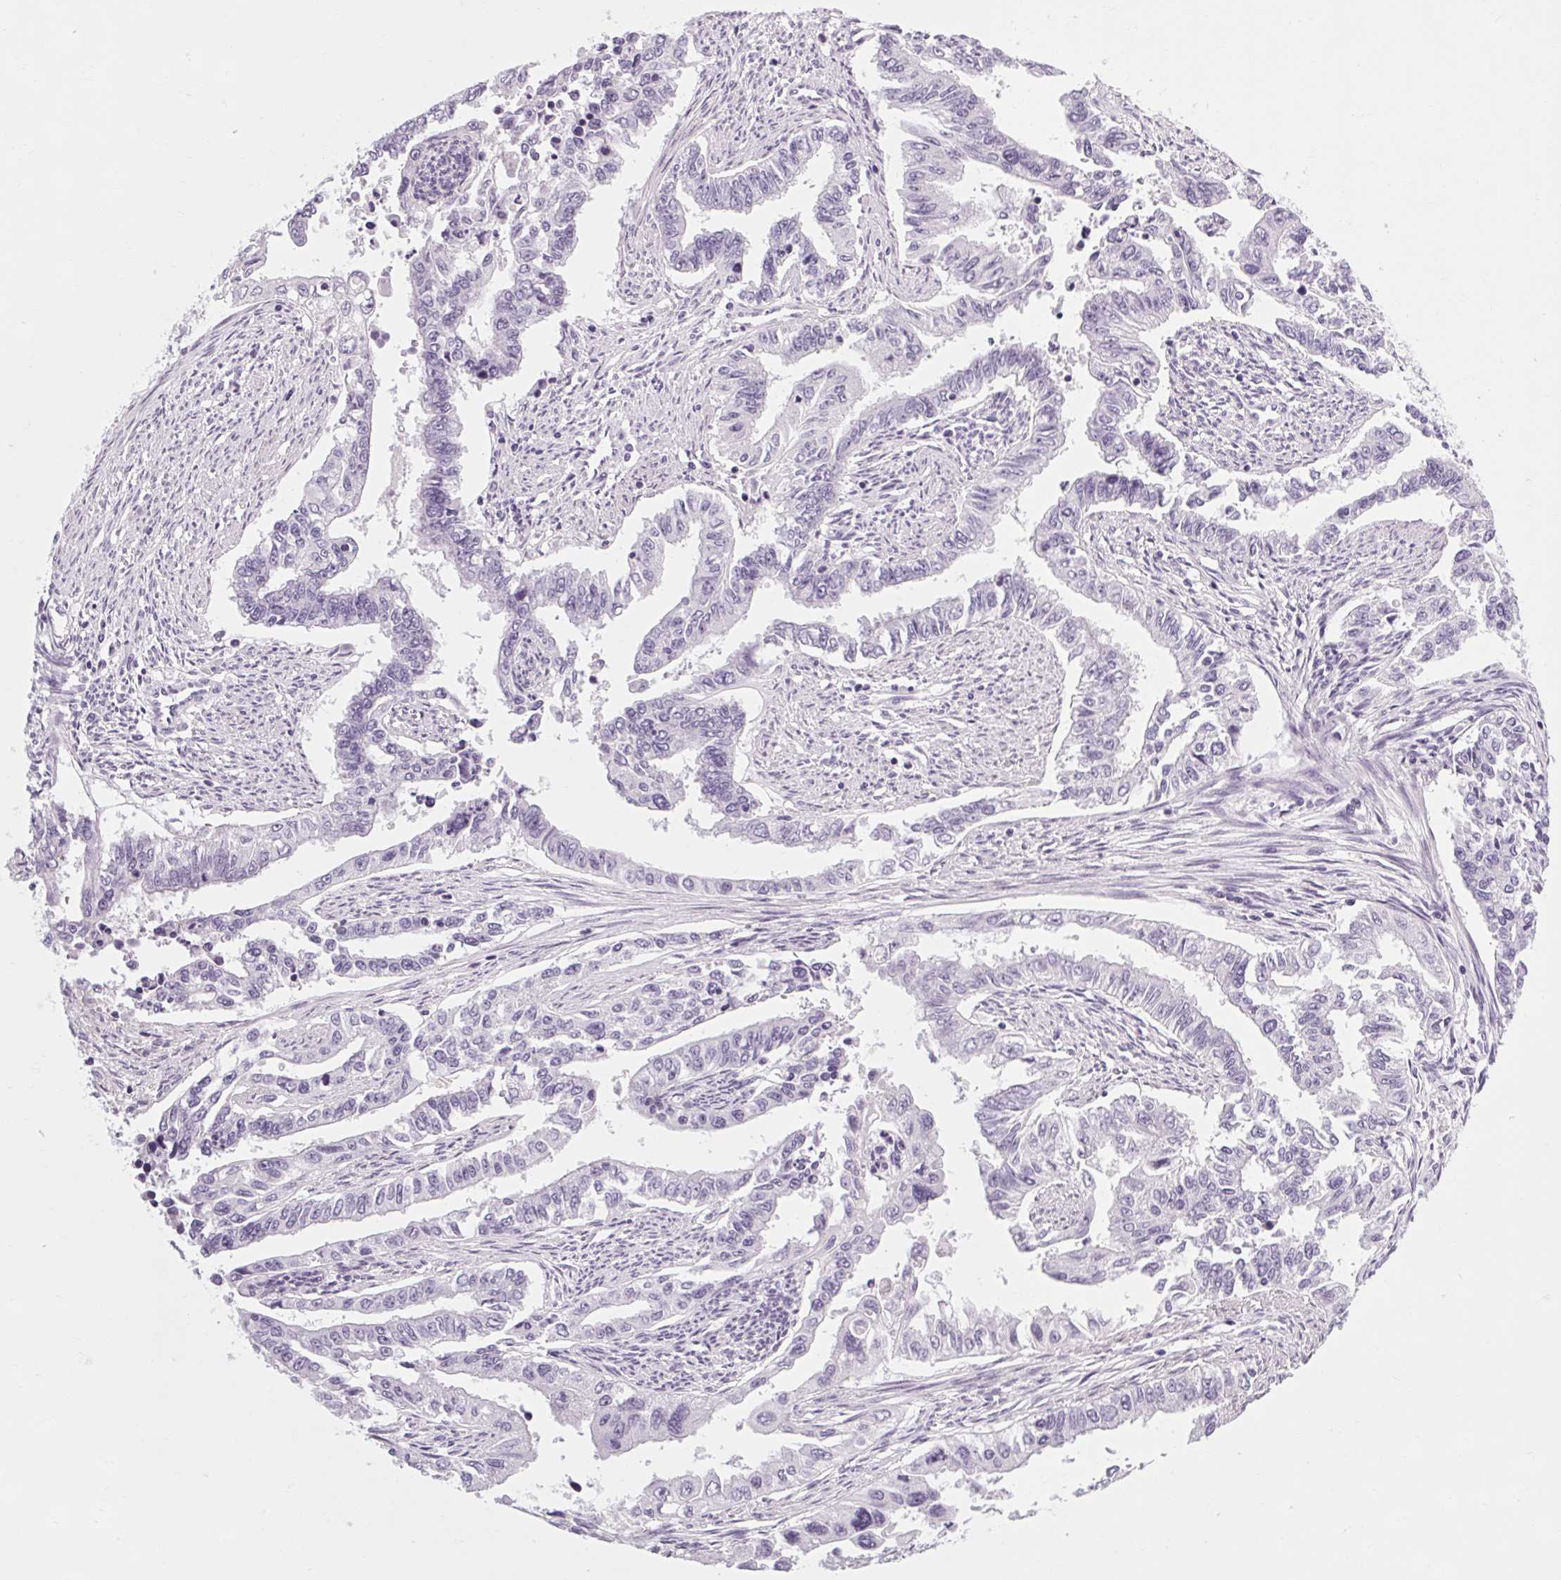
{"staining": {"intensity": "negative", "quantity": "none", "location": "none"}, "tissue": "endometrial cancer", "cell_type": "Tumor cells", "image_type": "cancer", "snomed": [{"axis": "morphology", "description": "Adenocarcinoma, NOS"}, {"axis": "topography", "description": "Uterus"}], "caption": "Immunohistochemistry (IHC) image of neoplastic tissue: human adenocarcinoma (endometrial) stained with DAB shows no significant protein staining in tumor cells.", "gene": "POMC", "patient": {"sex": "female", "age": 59}}